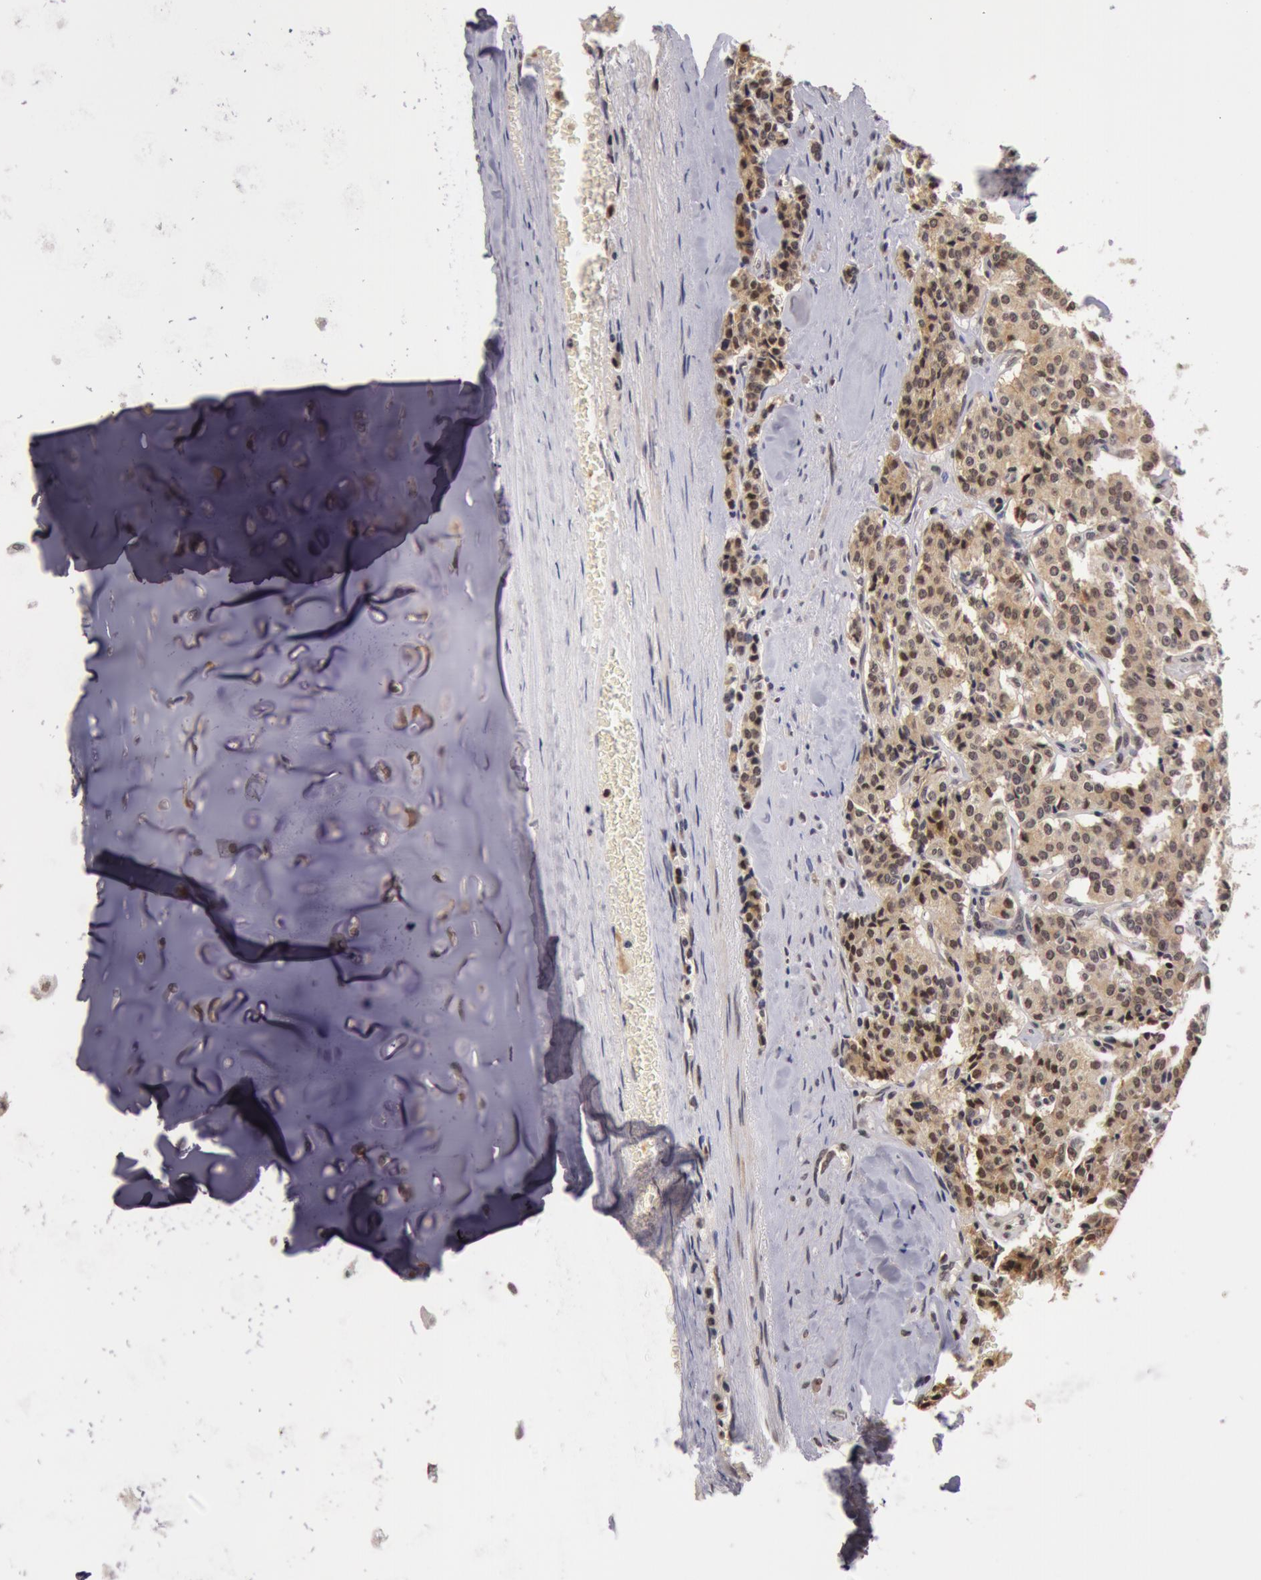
{"staining": {"intensity": "weak", "quantity": "<25%", "location": "nuclear"}, "tissue": "carcinoid", "cell_type": "Tumor cells", "image_type": "cancer", "snomed": [{"axis": "morphology", "description": "Carcinoid, malignant, NOS"}, {"axis": "topography", "description": "Bronchus"}], "caption": "Immunohistochemistry histopathology image of carcinoid stained for a protein (brown), which reveals no staining in tumor cells.", "gene": "ZNF350", "patient": {"sex": "male", "age": 55}}